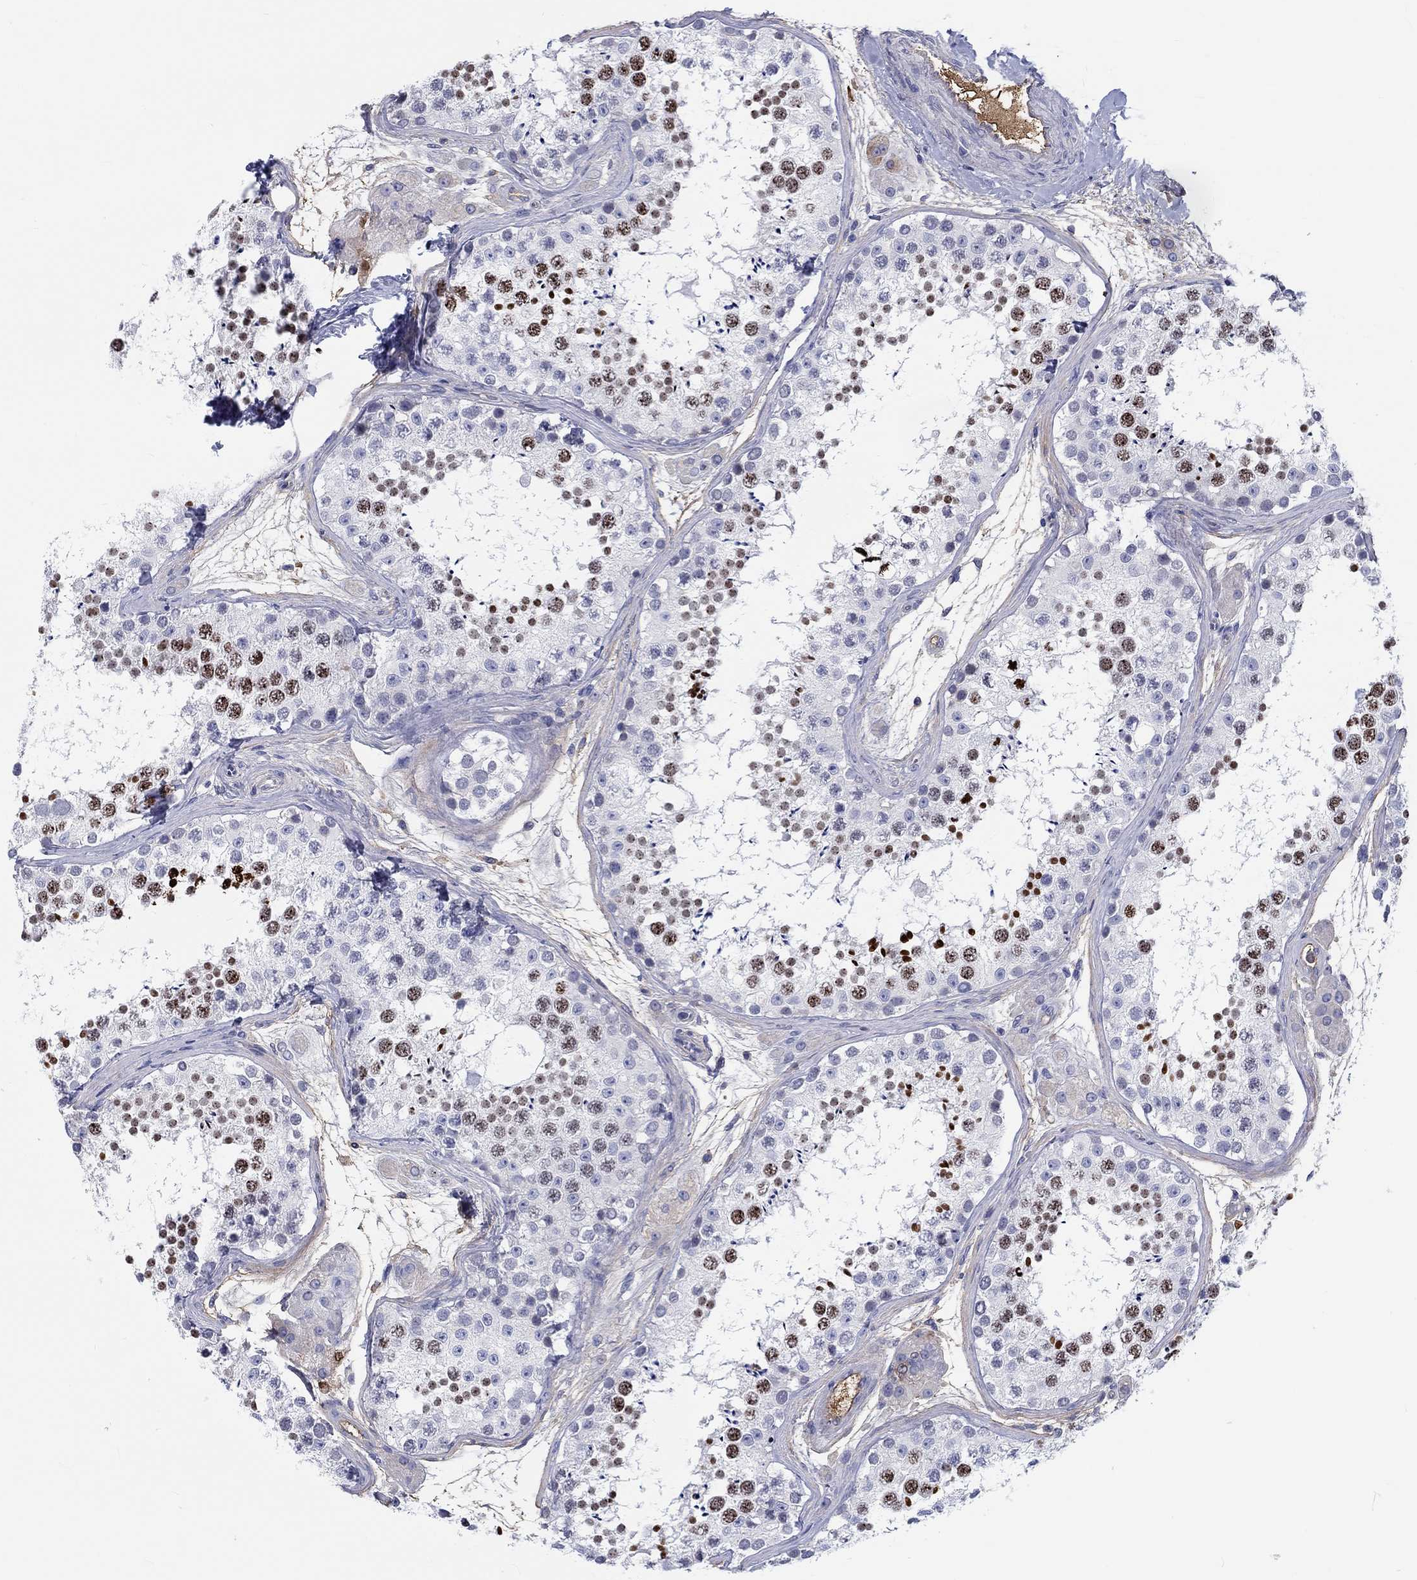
{"staining": {"intensity": "strong", "quantity": "25%-75%", "location": "nuclear"}, "tissue": "testis", "cell_type": "Cells in seminiferous ducts", "image_type": "normal", "snomed": [{"axis": "morphology", "description": "Normal tissue, NOS"}, {"axis": "topography", "description": "Testis"}], "caption": "A high-resolution image shows immunohistochemistry staining of normal testis, which exhibits strong nuclear staining in approximately 25%-75% of cells in seminiferous ducts.", "gene": "CDY1B", "patient": {"sex": "male", "age": 41}}